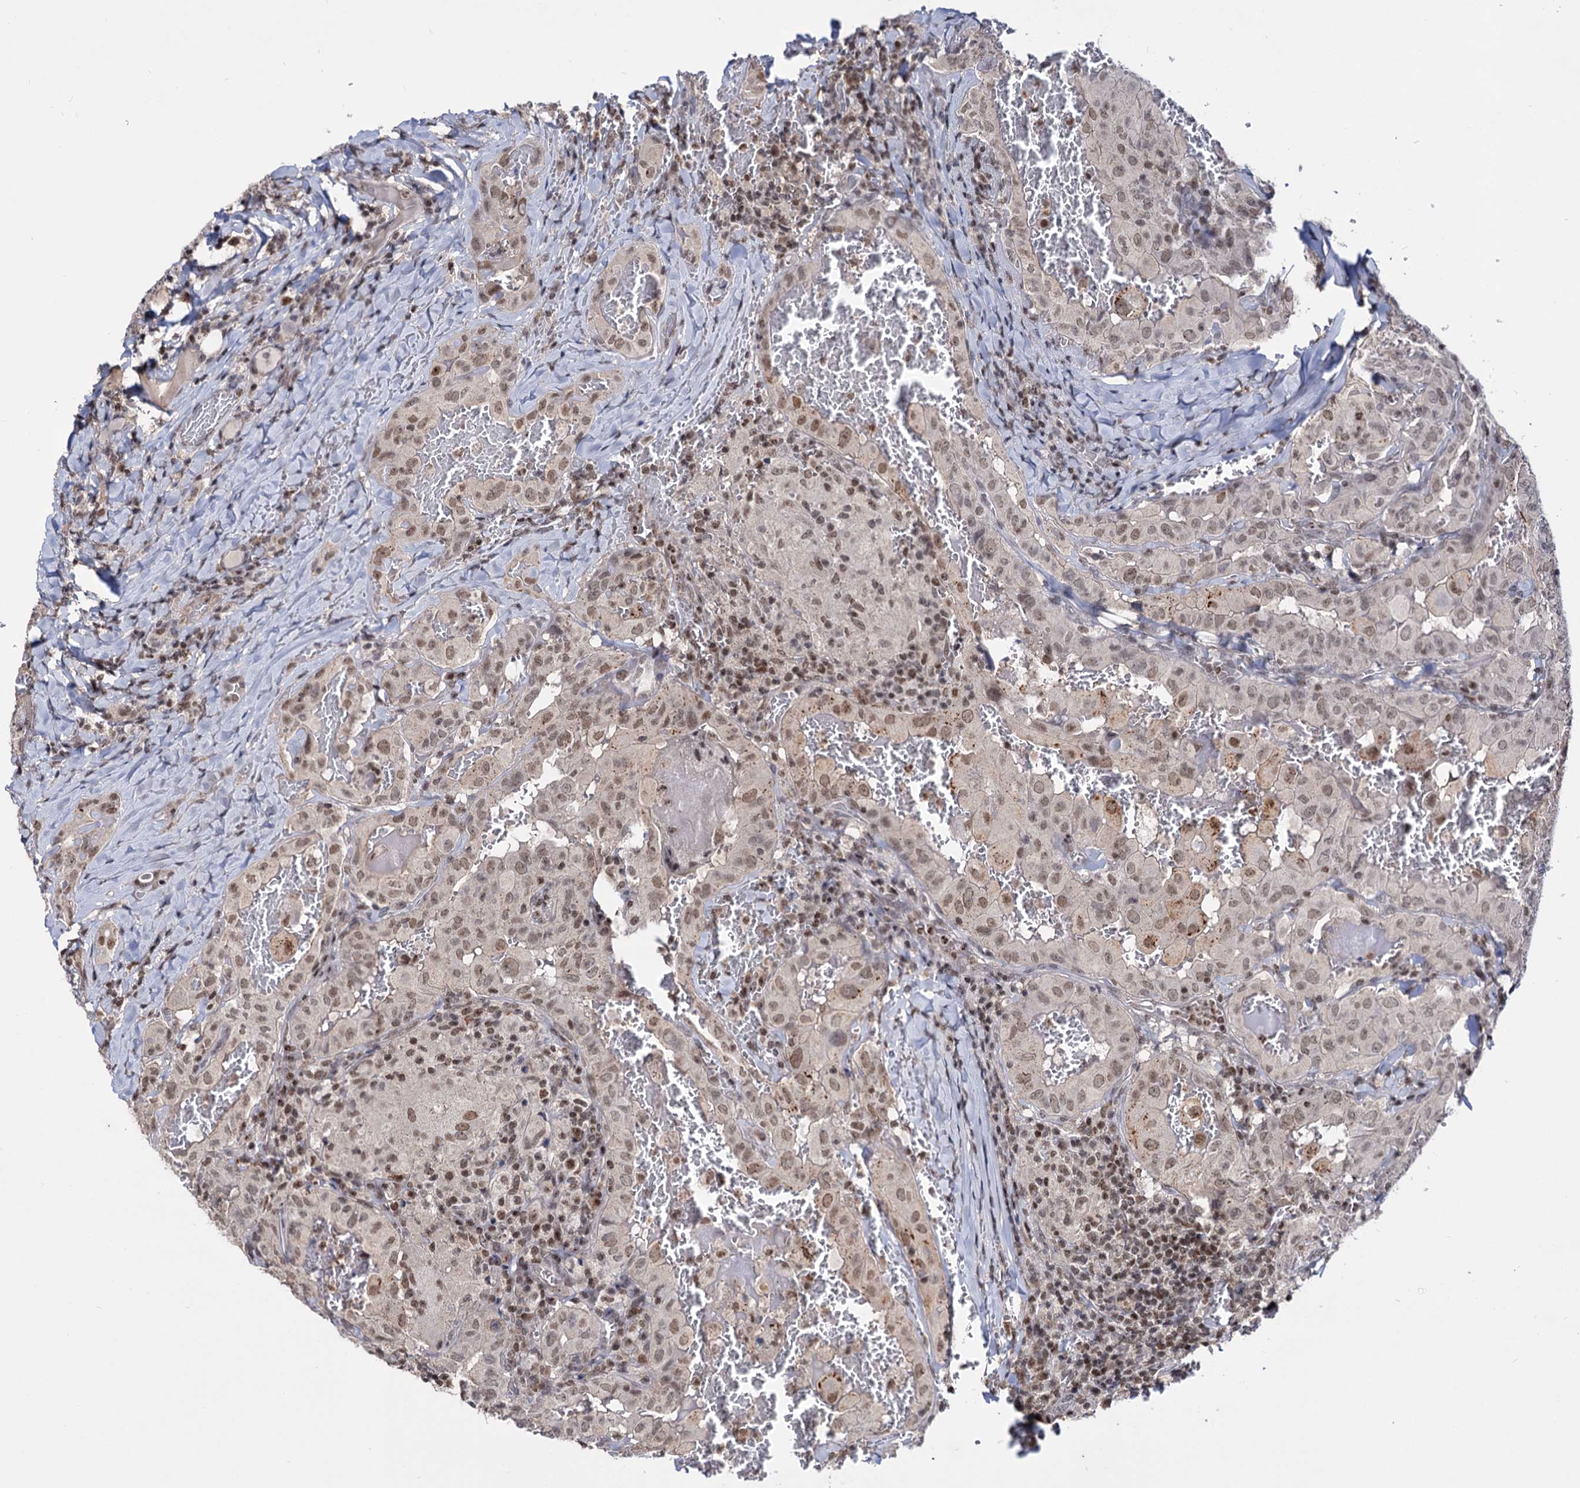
{"staining": {"intensity": "moderate", "quantity": "25%-75%", "location": "nuclear"}, "tissue": "thyroid cancer", "cell_type": "Tumor cells", "image_type": "cancer", "snomed": [{"axis": "morphology", "description": "Papillary adenocarcinoma, NOS"}, {"axis": "topography", "description": "Thyroid gland"}], "caption": "Immunohistochemistry photomicrograph of human papillary adenocarcinoma (thyroid) stained for a protein (brown), which reveals medium levels of moderate nuclear positivity in about 25%-75% of tumor cells.", "gene": "SMCHD1", "patient": {"sex": "female", "age": 72}}